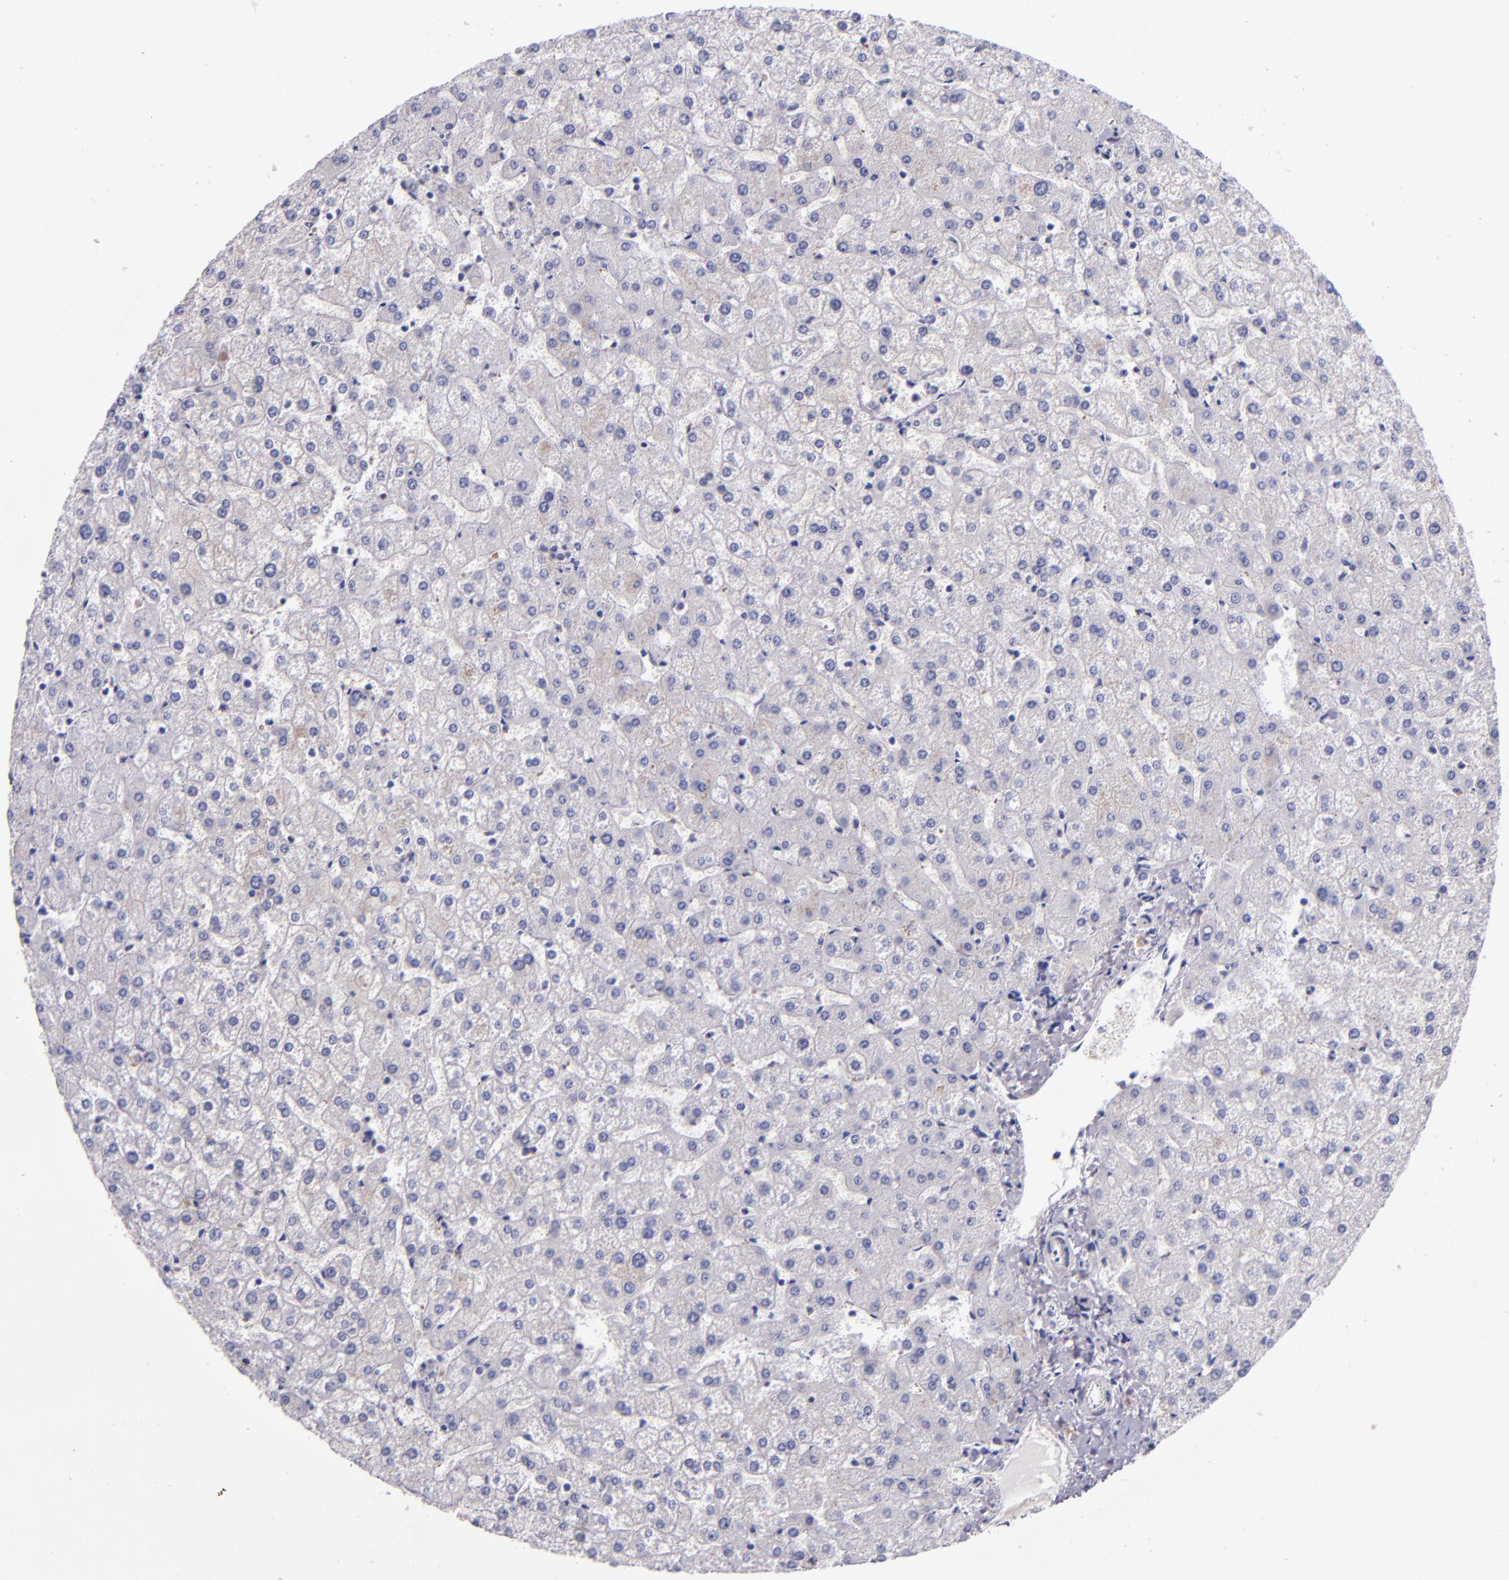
{"staining": {"intensity": "negative", "quantity": "none", "location": "none"}, "tissue": "liver", "cell_type": "Cholangiocytes", "image_type": "normal", "snomed": [{"axis": "morphology", "description": "Normal tissue, NOS"}, {"axis": "topography", "description": "Liver"}], "caption": "Histopathology image shows no significant protein positivity in cholangiocytes of normal liver. (DAB (3,3'-diaminobenzidine) IHC, high magnification).", "gene": "F13A1", "patient": {"sex": "female", "age": 32}}